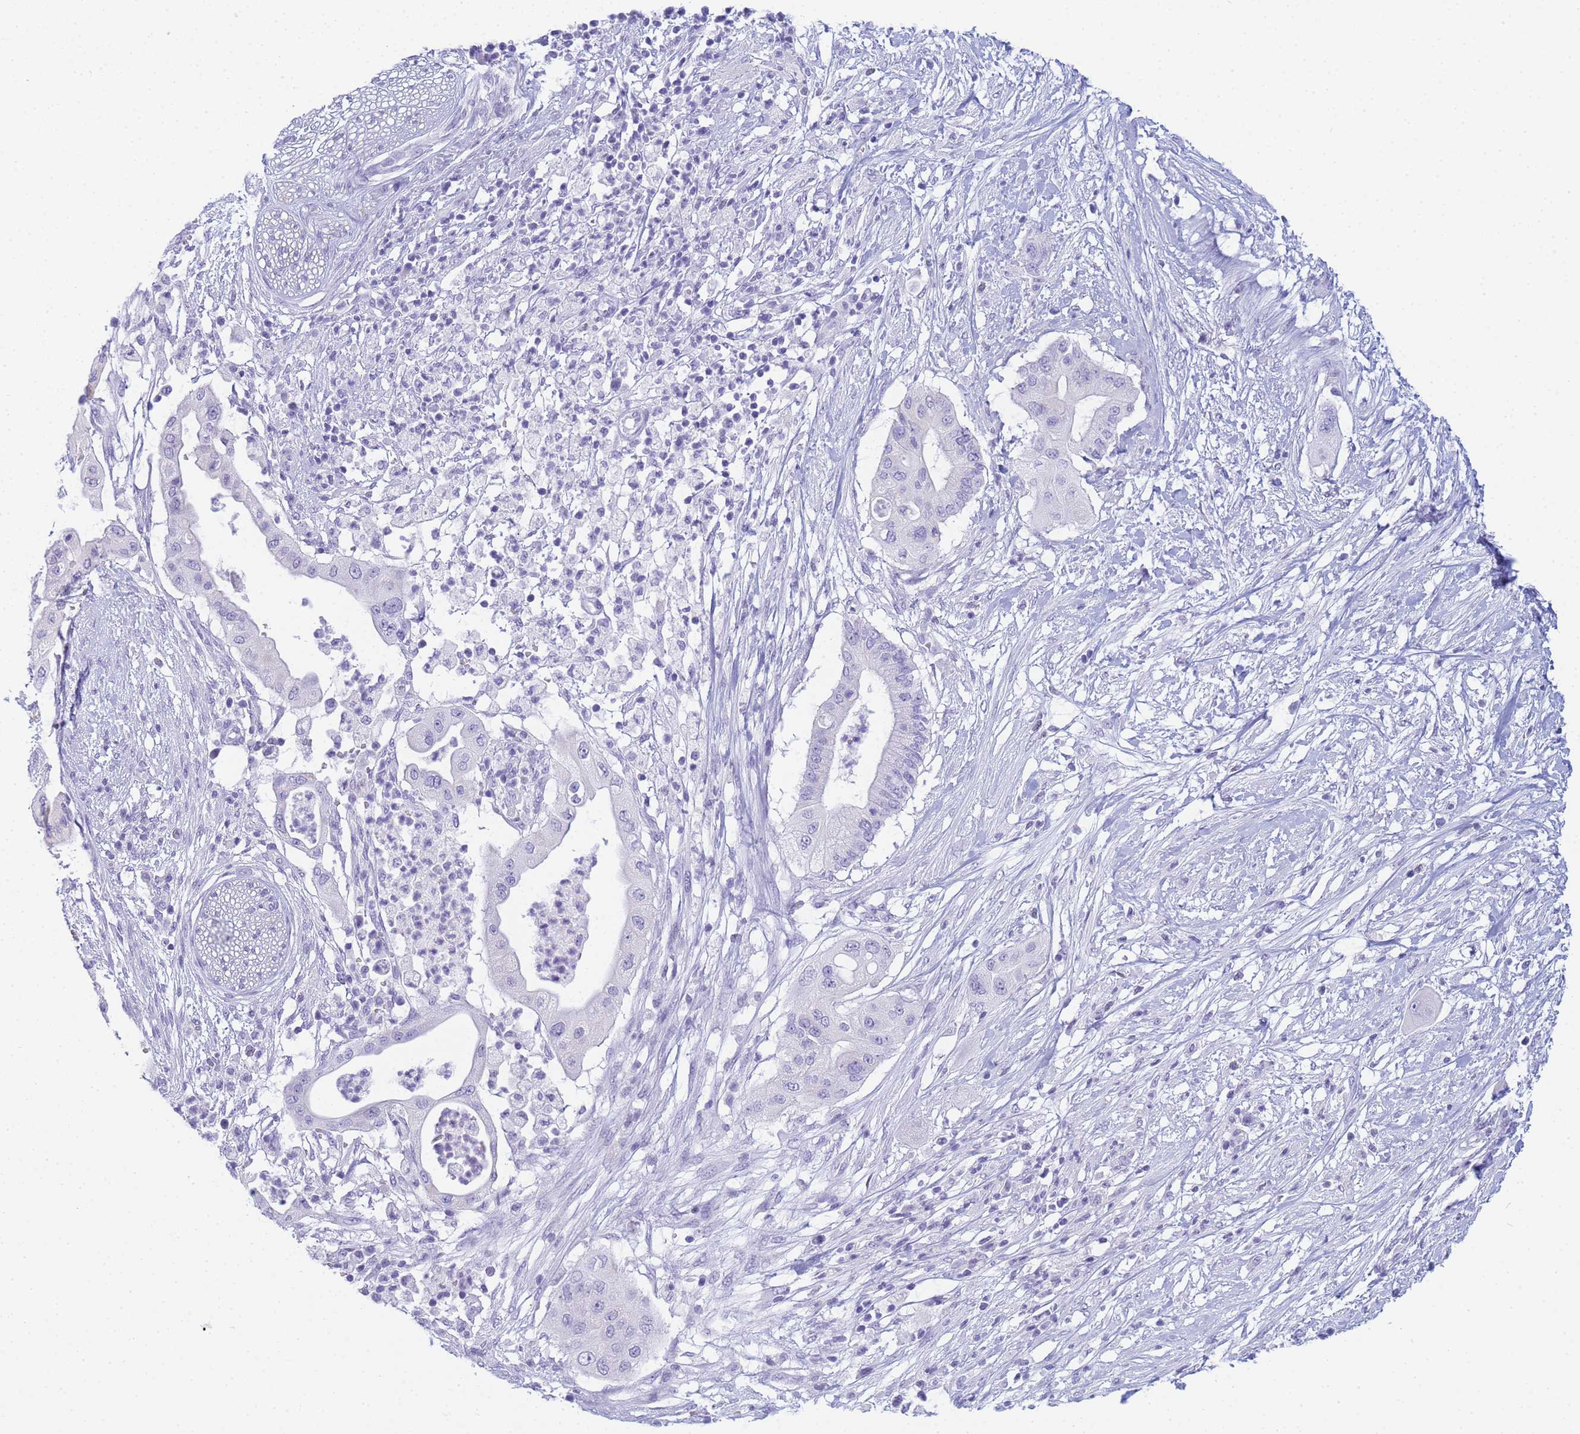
{"staining": {"intensity": "negative", "quantity": "none", "location": "none"}, "tissue": "pancreatic cancer", "cell_type": "Tumor cells", "image_type": "cancer", "snomed": [{"axis": "morphology", "description": "Adenocarcinoma, NOS"}, {"axis": "topography", "description": "Pancreas"}], "caption": "IHC photomicrograph of human pancreatic adenocarcinoma stained for a protein (brown), which reveals no expression in tumor cells.", "gene": "SNX20", "patient": {"sex": "male", "age": 68}}